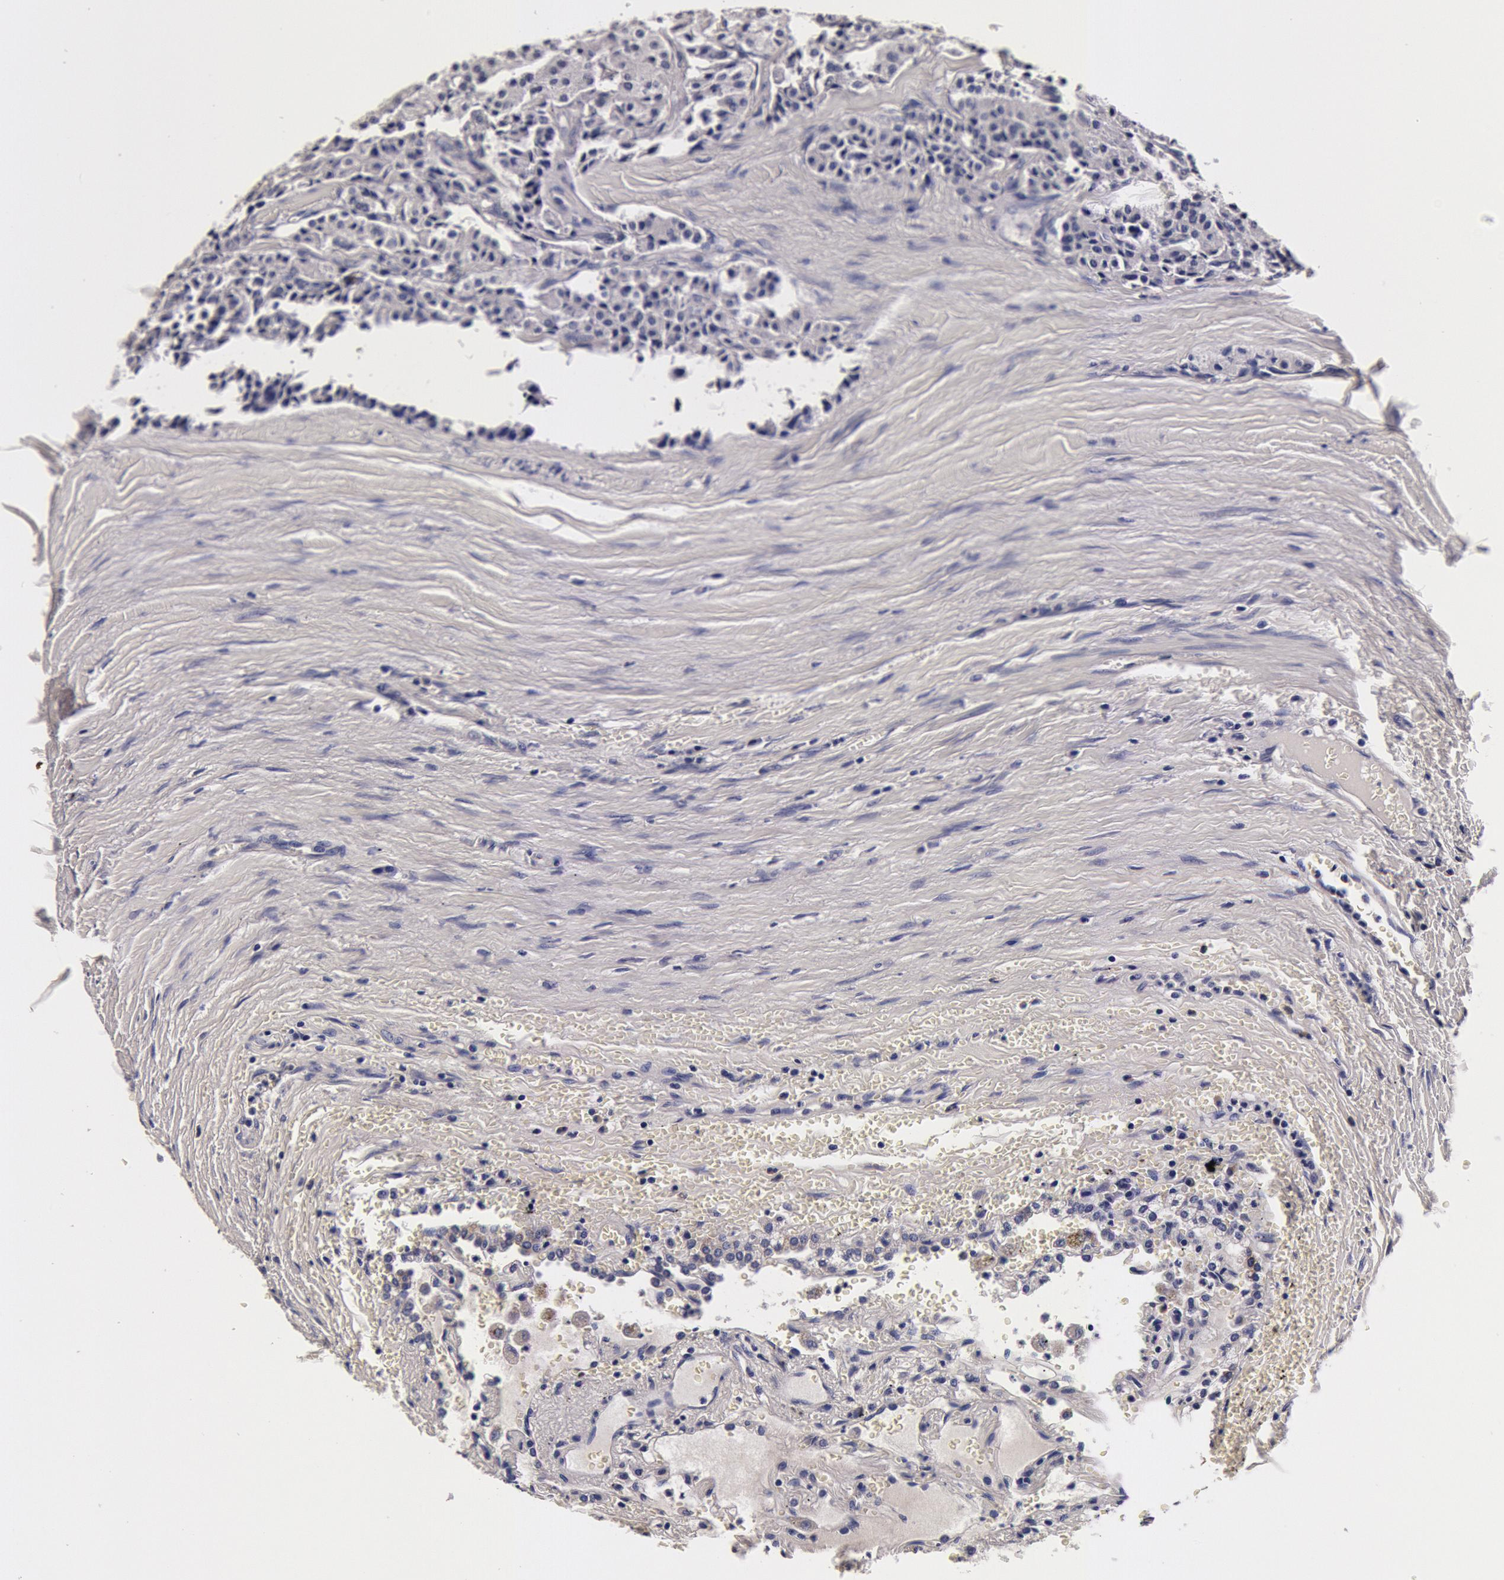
{"staining": {"intensity": "negative", "quantity": "none", "location": "none"}, "tissue": "carcinoid", "cell_type": "Tumor cells", "image_type": "cancer", "snomed": [{"axis": "morphology", "description": "Carcinoid, malignant, NOS"}, {"axis": "topography", "description": "Bronchus"}], "caption": "This is a photomicrograph of IHC staining of malignant carcinoid, which shows no expression in tumor cells.", "gene": "CCDC22", "patient": {"sex": "male", "age": 55}}